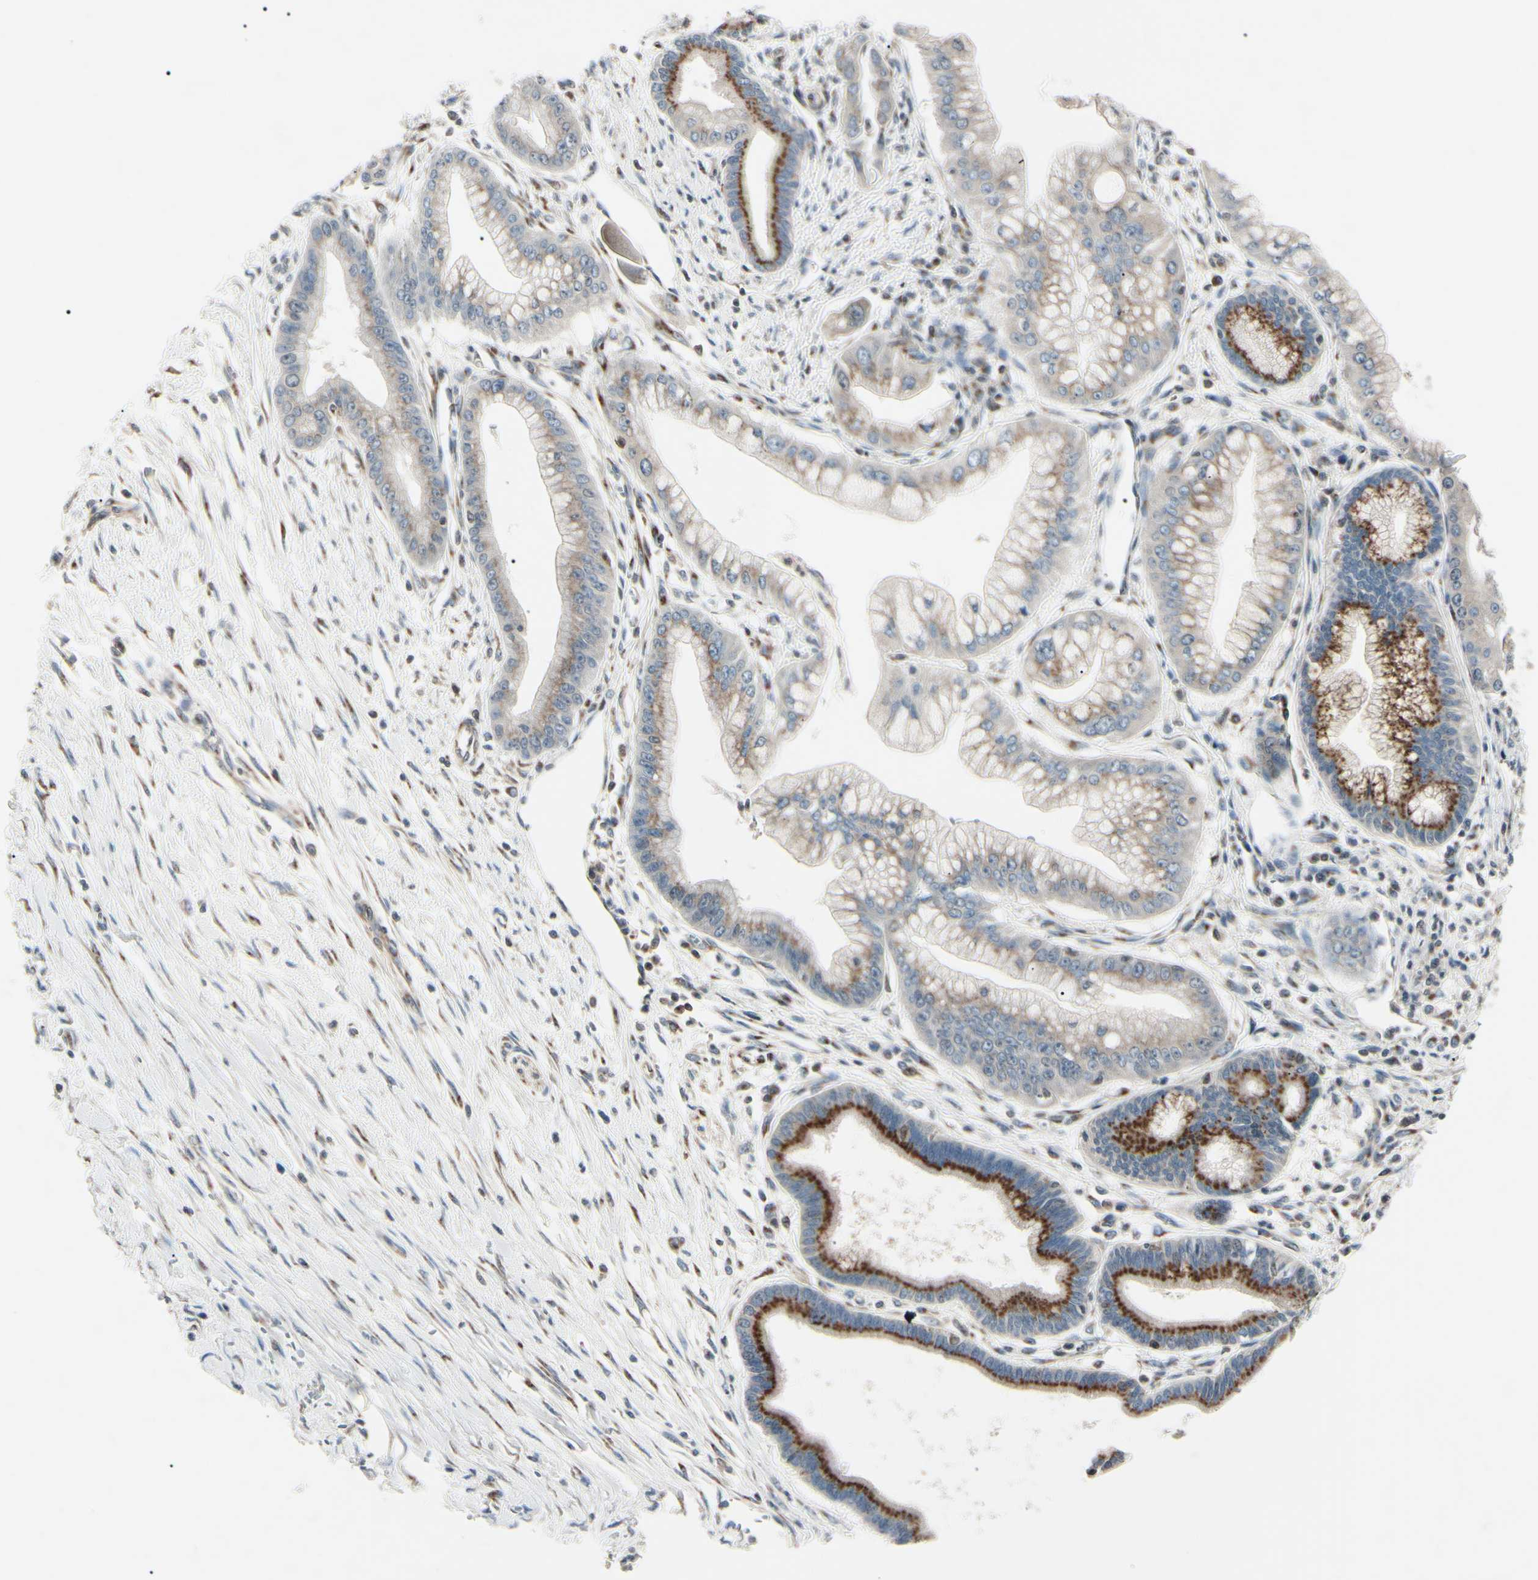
{"staining": {"intensity": "moderate", "quantity": "25%-75%", "location": "cytoplasmic/membranous"}, "tissue": "pancreatic cancer", "cell_type": "Tumor cells", "image_type": "cancer", "snomed": [{"axis": "morphology", "description": "Adenocarcinoma, NOS"}, {"axis": "topography", "description": "Pancreas"}], "caption": "Immunohistochemical staining of human pancreatic cancer demonstrates moderate cytoplasmic/membranous protein staining in approximately 25%-75% of tumor cells.", "gene": "MAPRE1", "patient": {"sex": "male", "age": 59}}